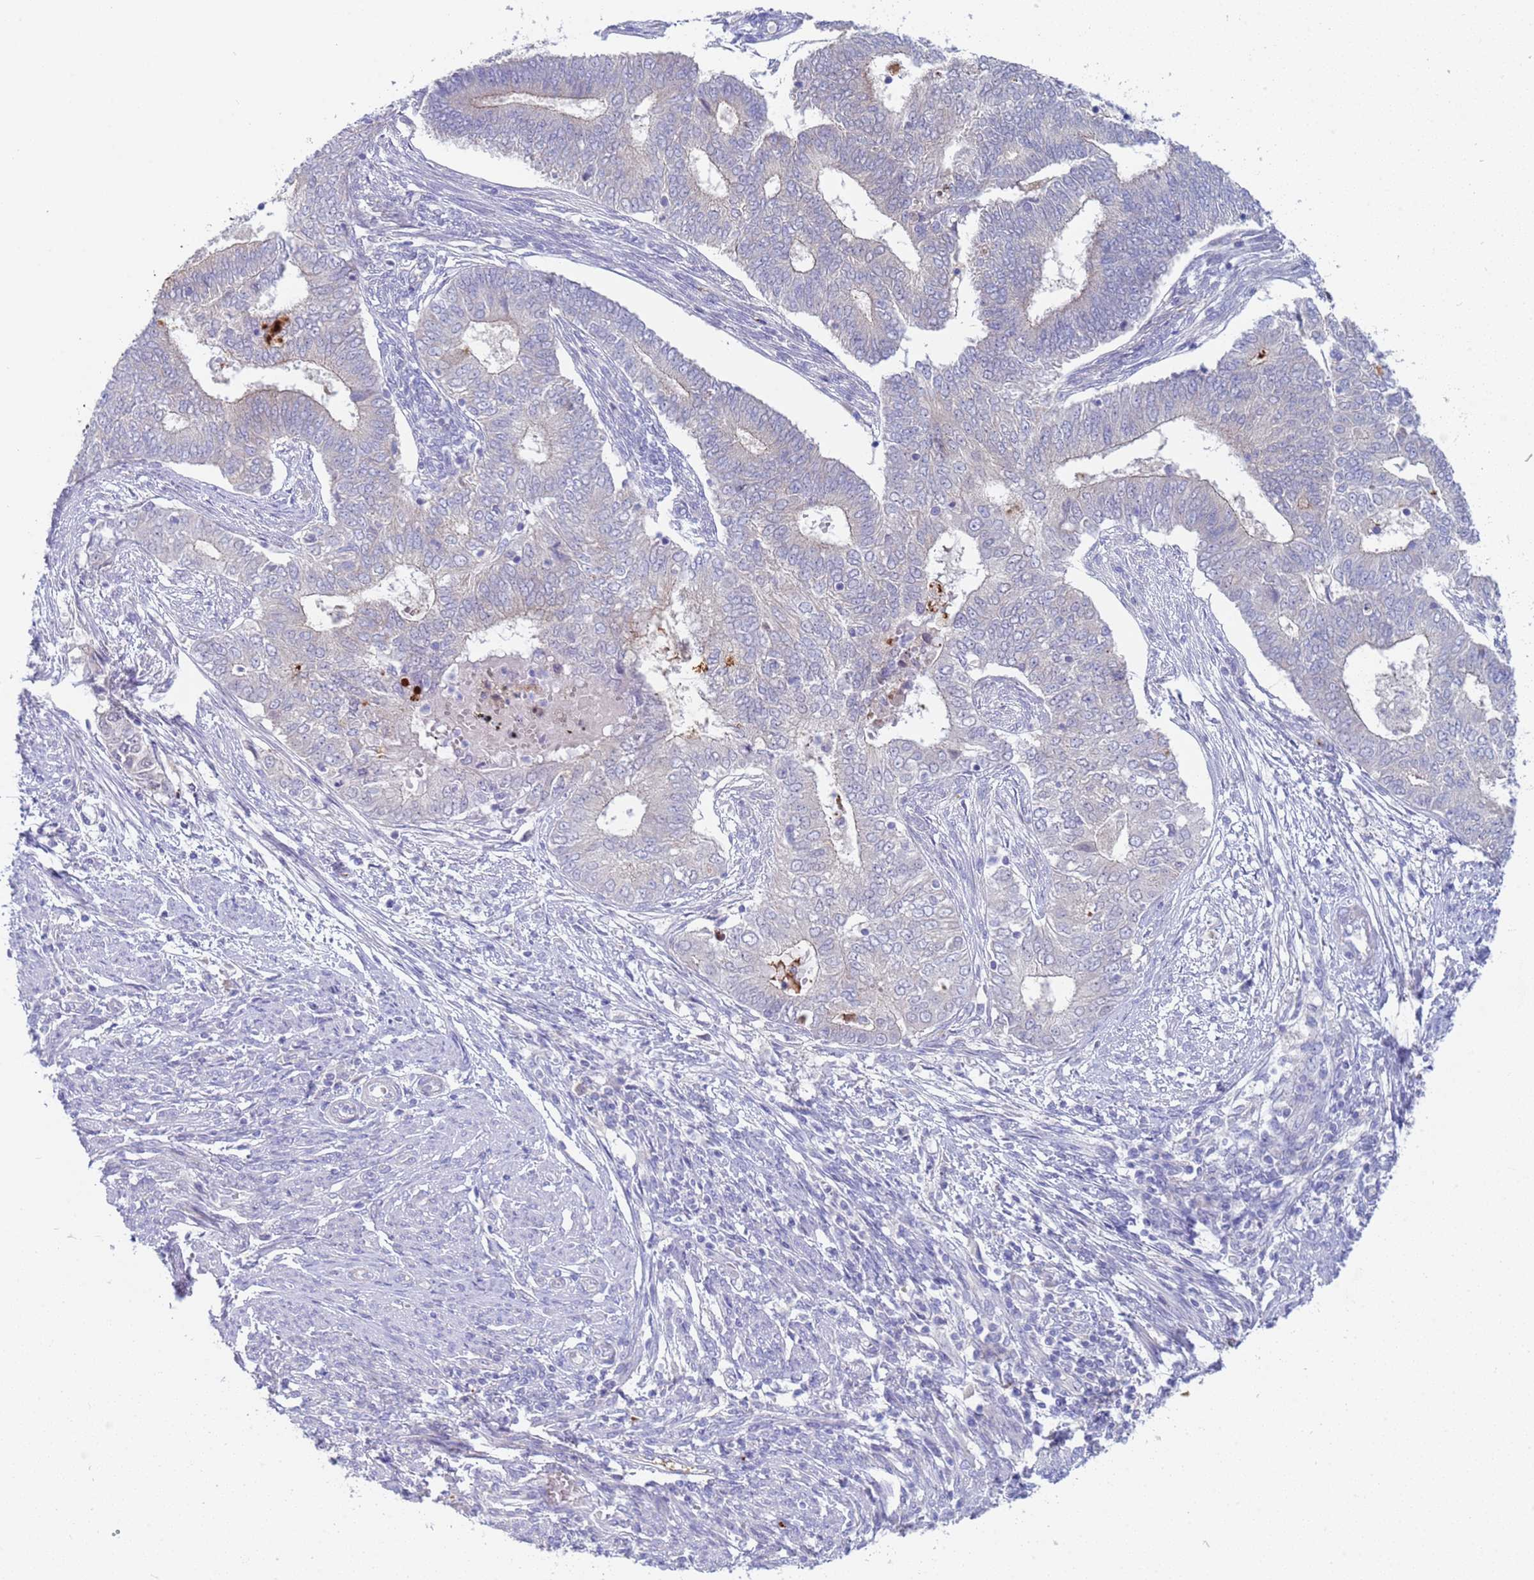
{"staining": {"intensity": "negative", "quantity": "none", "location": "none"}, "tissue": "endometrial cancer", "cell_type": "Tumor cells", "image_type": "cancer", "snomed": [{"axis": "morphology", "description": "Adenocarcinoma, NOS"}, {"axis": "topography", "description": "Endometrium"}], "caption": "Histopathology image shows no significant protein expression in tumor cells of endometrial adenocarcinoma.", "gene": "C4orf46", "patient": {"sex": "female", "age": 62}}